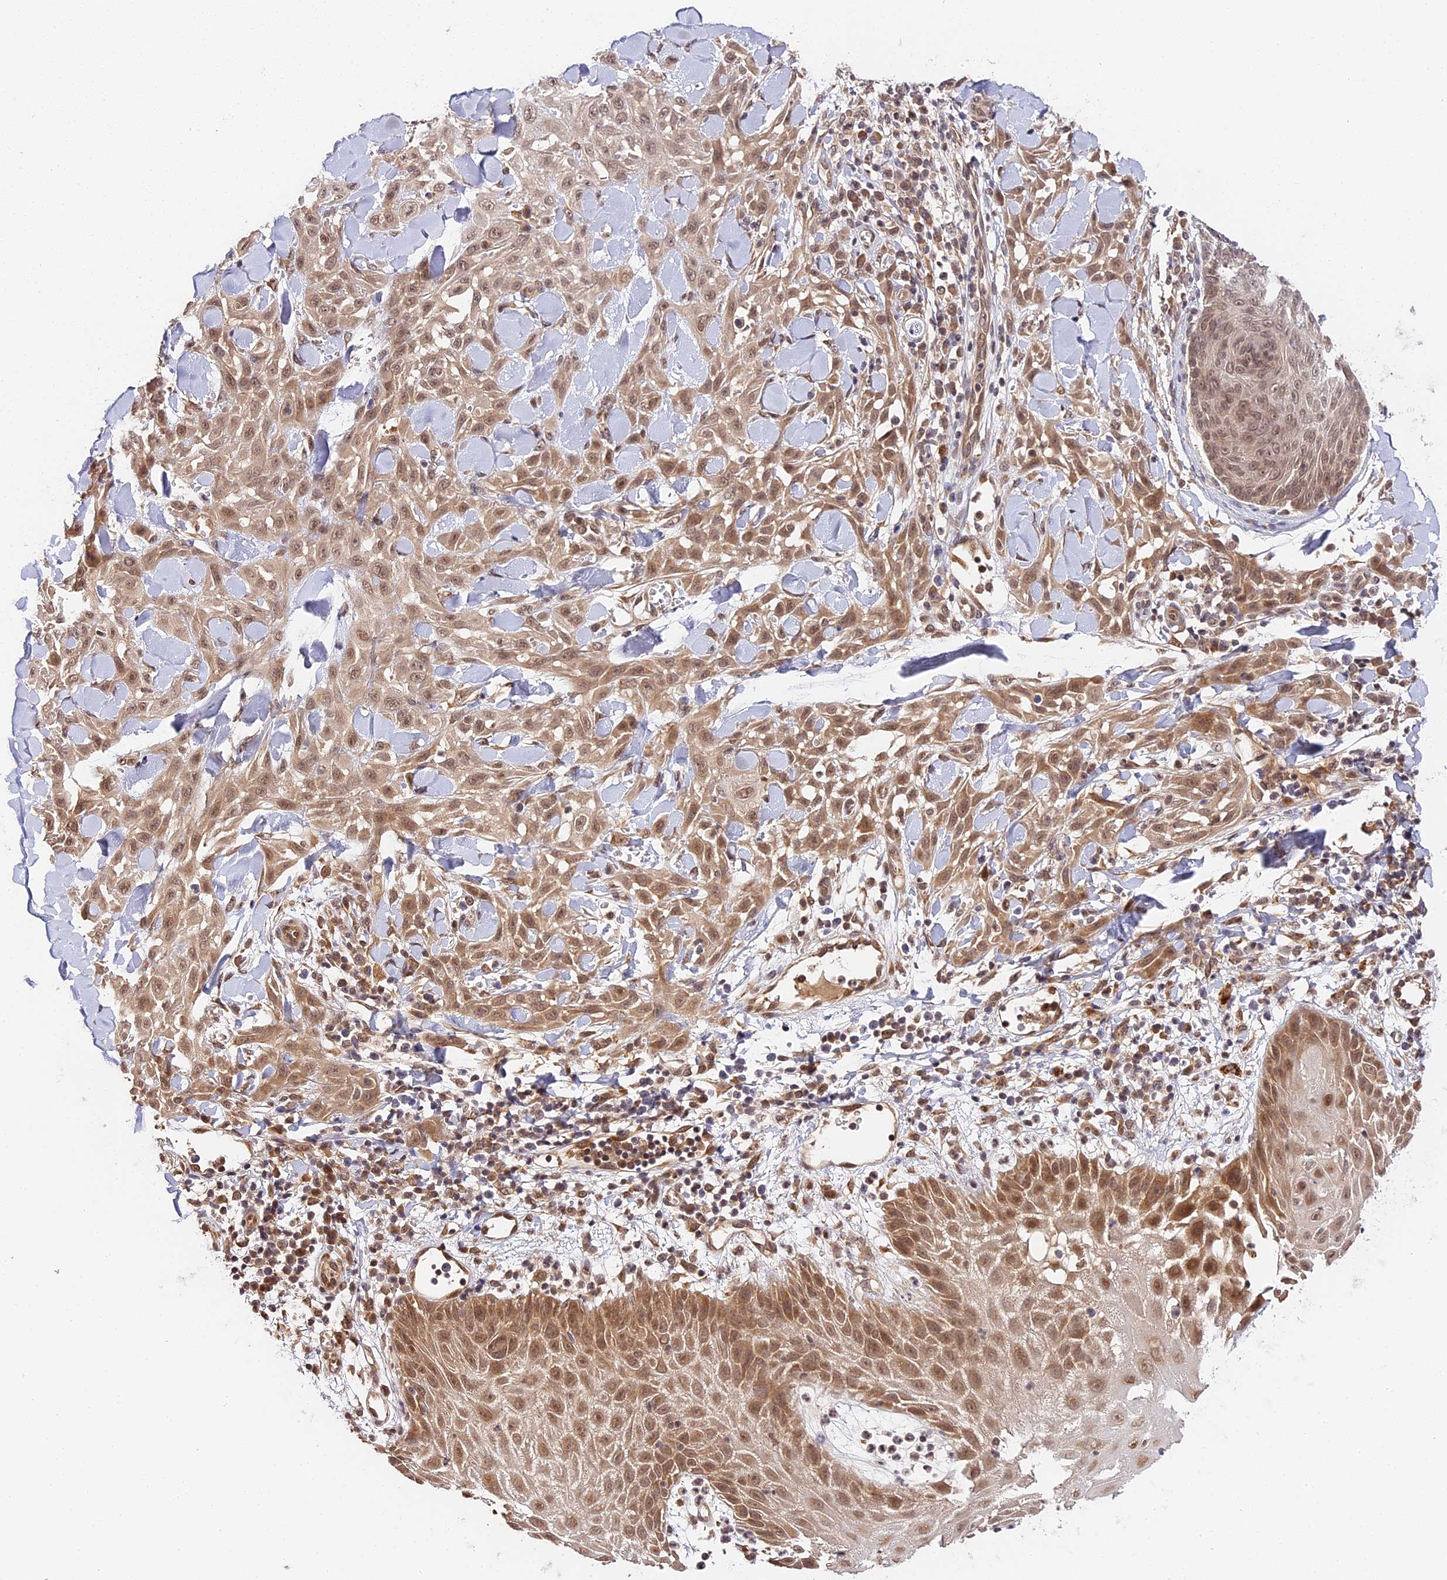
{"staining": {"intensity": "weak", "quantity": ">75%", "location": "cytoplasmic/membranous,nuclear"}, "tissue": "skin cancer", "cell_type": "Tumor cells", "image_type": "cancer", "snomed": [{"axis": "morphology", "description": "Squamous cell carcinoma, NOS"}, {"axis": "topography", "description": "Skin"}], "caption": "Immunohistochemical staining of human skin squamous cell carcinoma shows low levels of weak cytoplasmic/membranous and nuclear protein positivity in approximately >75% of tumor cells.", "gene": "IMPACT", "patient": {"sex": "male", "age": 24}}